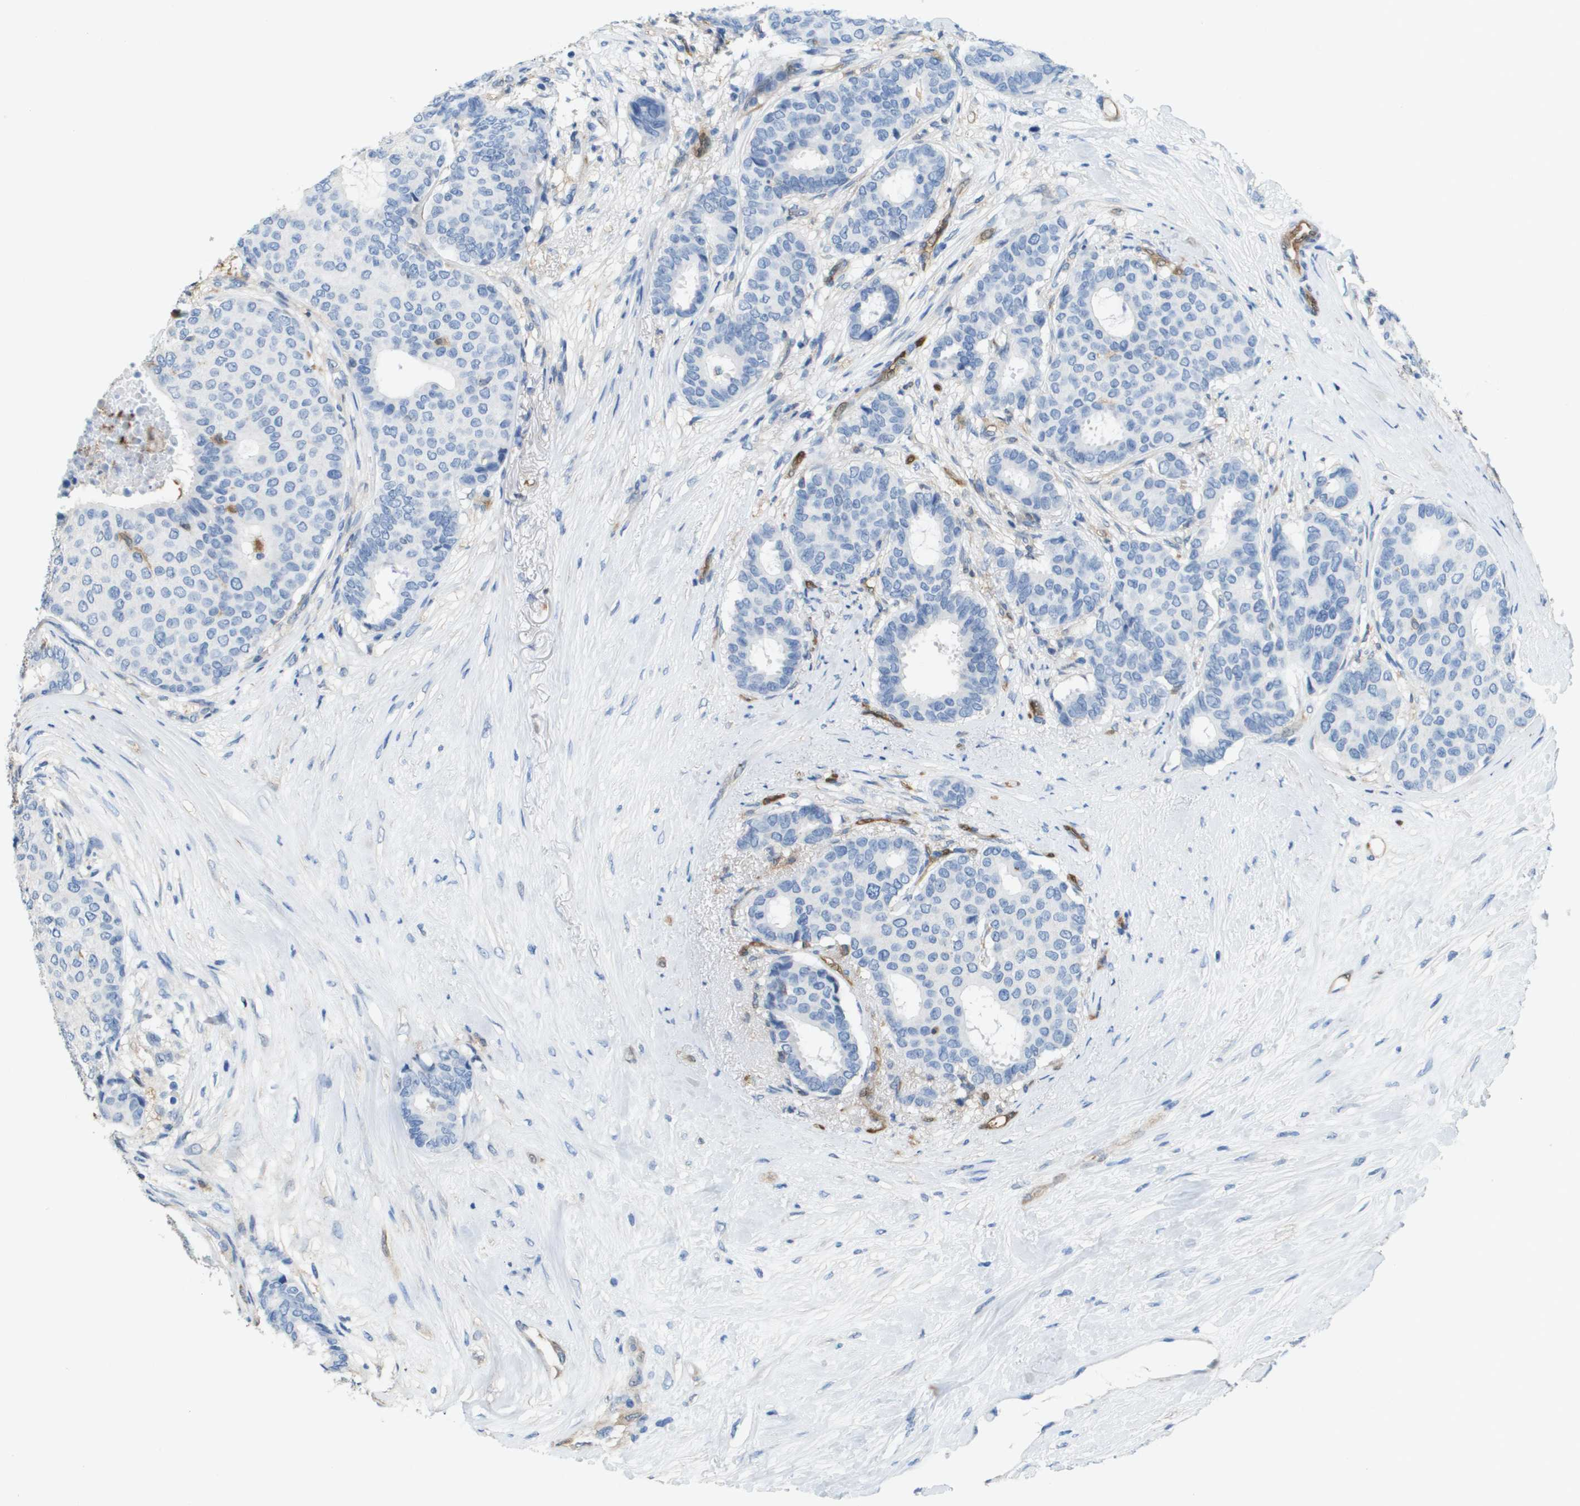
{"staining": {"intensity": "negative", "quantity": "none", "location": "none"}, "tissue": "breast cancer", "cell_type": "Tumor cells", "image_type": "cancer", "snomed": [{"axis": "morphology", "description": "Duct carcinoma"}, {"axis": "topography", "description": "Breast"}], "caption": "Breast cancer was stained to show a protein in brown. There is no significant staining in tumor cells. Brightfield microscopy of immunohistochemistry stained with DAB (3,3'-diaminobenzidine) (brown) and hematoxylin (blue), captured at high magnification.", "gene": "FABP5", "patient": {"sex": "female", "age": 75}}